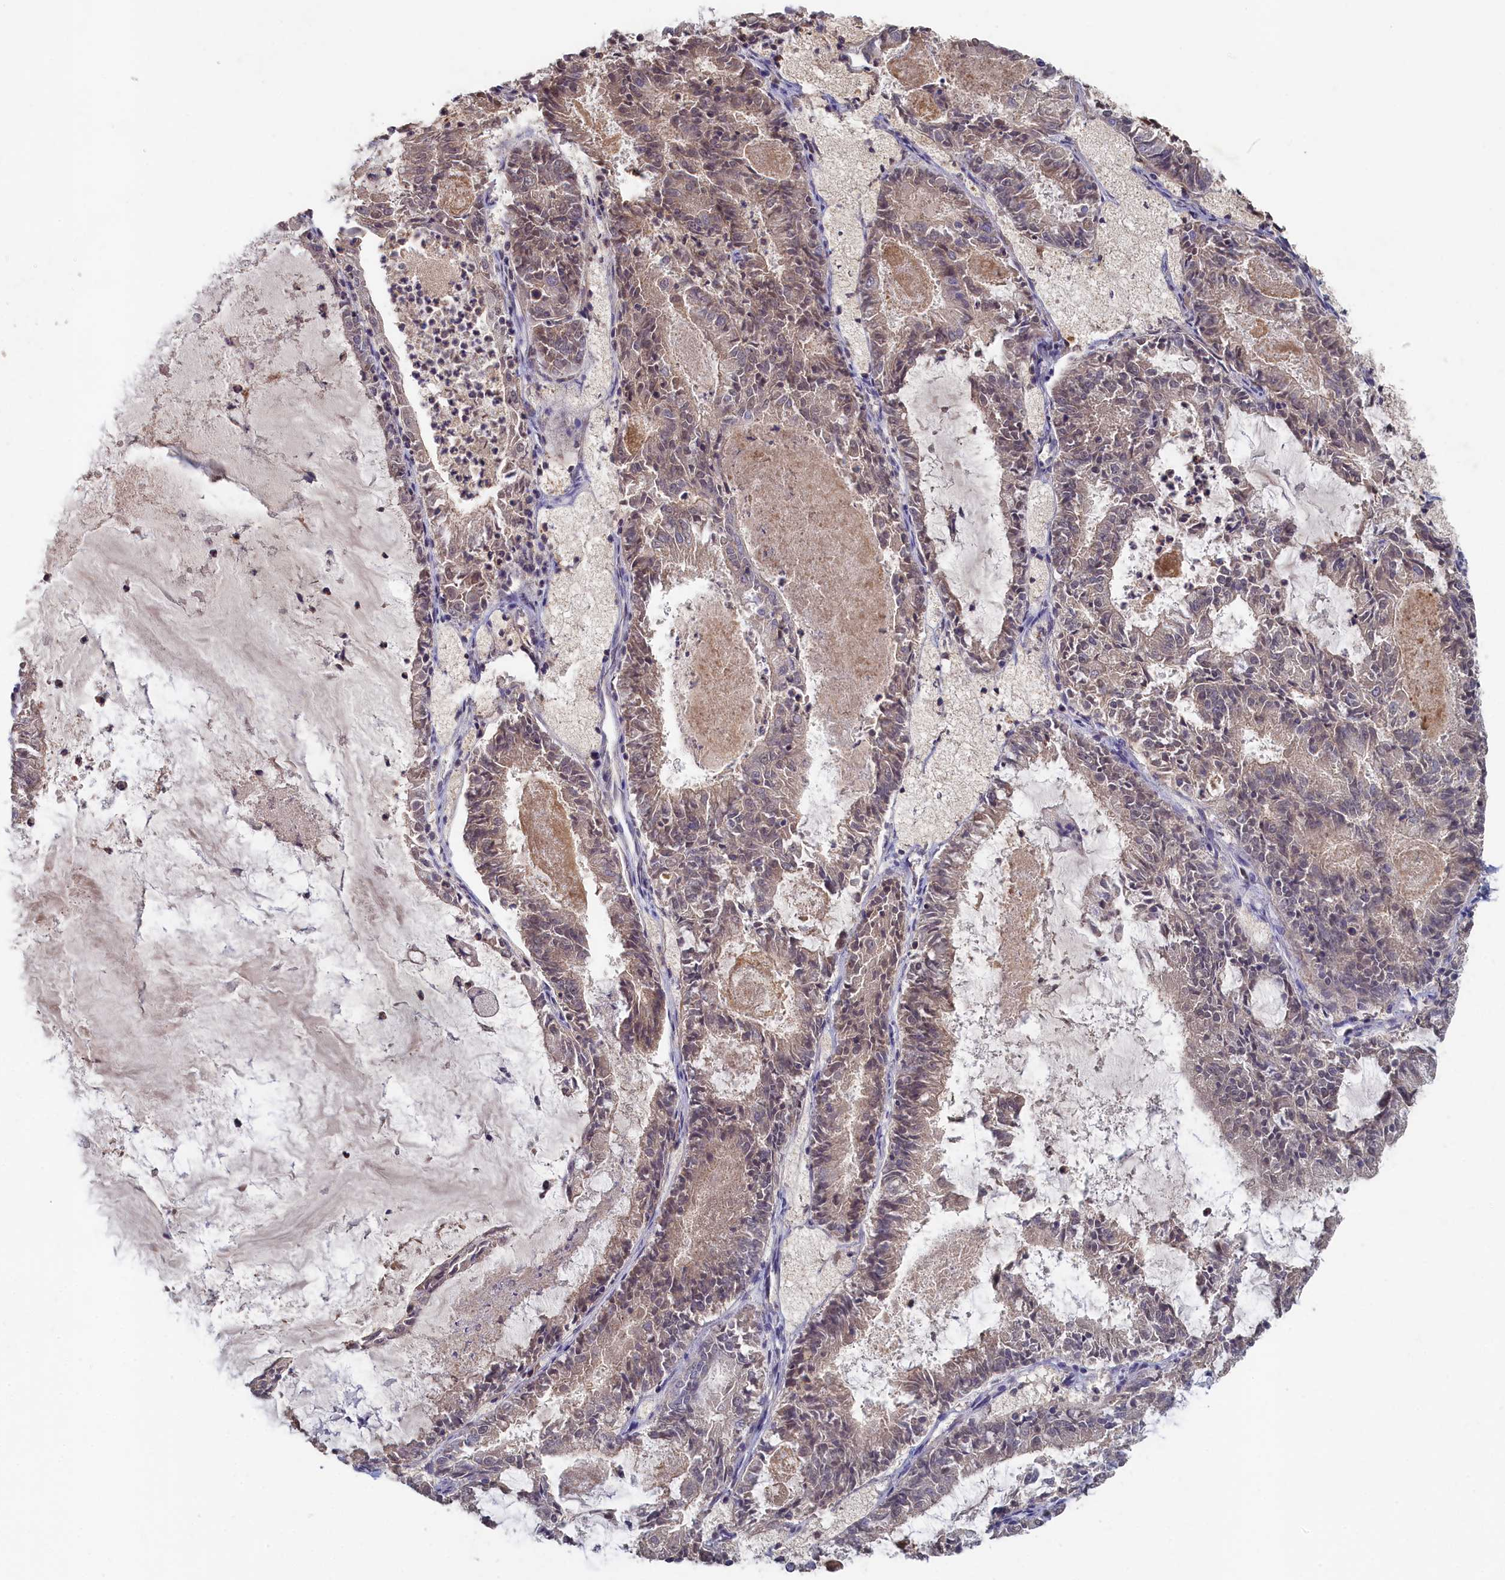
{"staining": {"intensity": "weak", "quantity": "<25%", "location": "cytoplasmic/membranous"}, "tissue": "endometrial cancer", "cell_type": "Tumor cells", "image_type": "cancer", "snomed": [{"axis": "morphology", "description": "Adenocarcinoma, NOS"}, {"axis": "topography", "description": "Endometrium"}], "caption": "Immunohistochemistry (IHC) histopathology image of neoplastic tissue: human endometrial cancer stained with DAB shows no significant protein positivity in tumor cells.", "gene": "CELF5", "patient": {"sex": "female", "age": 57}}